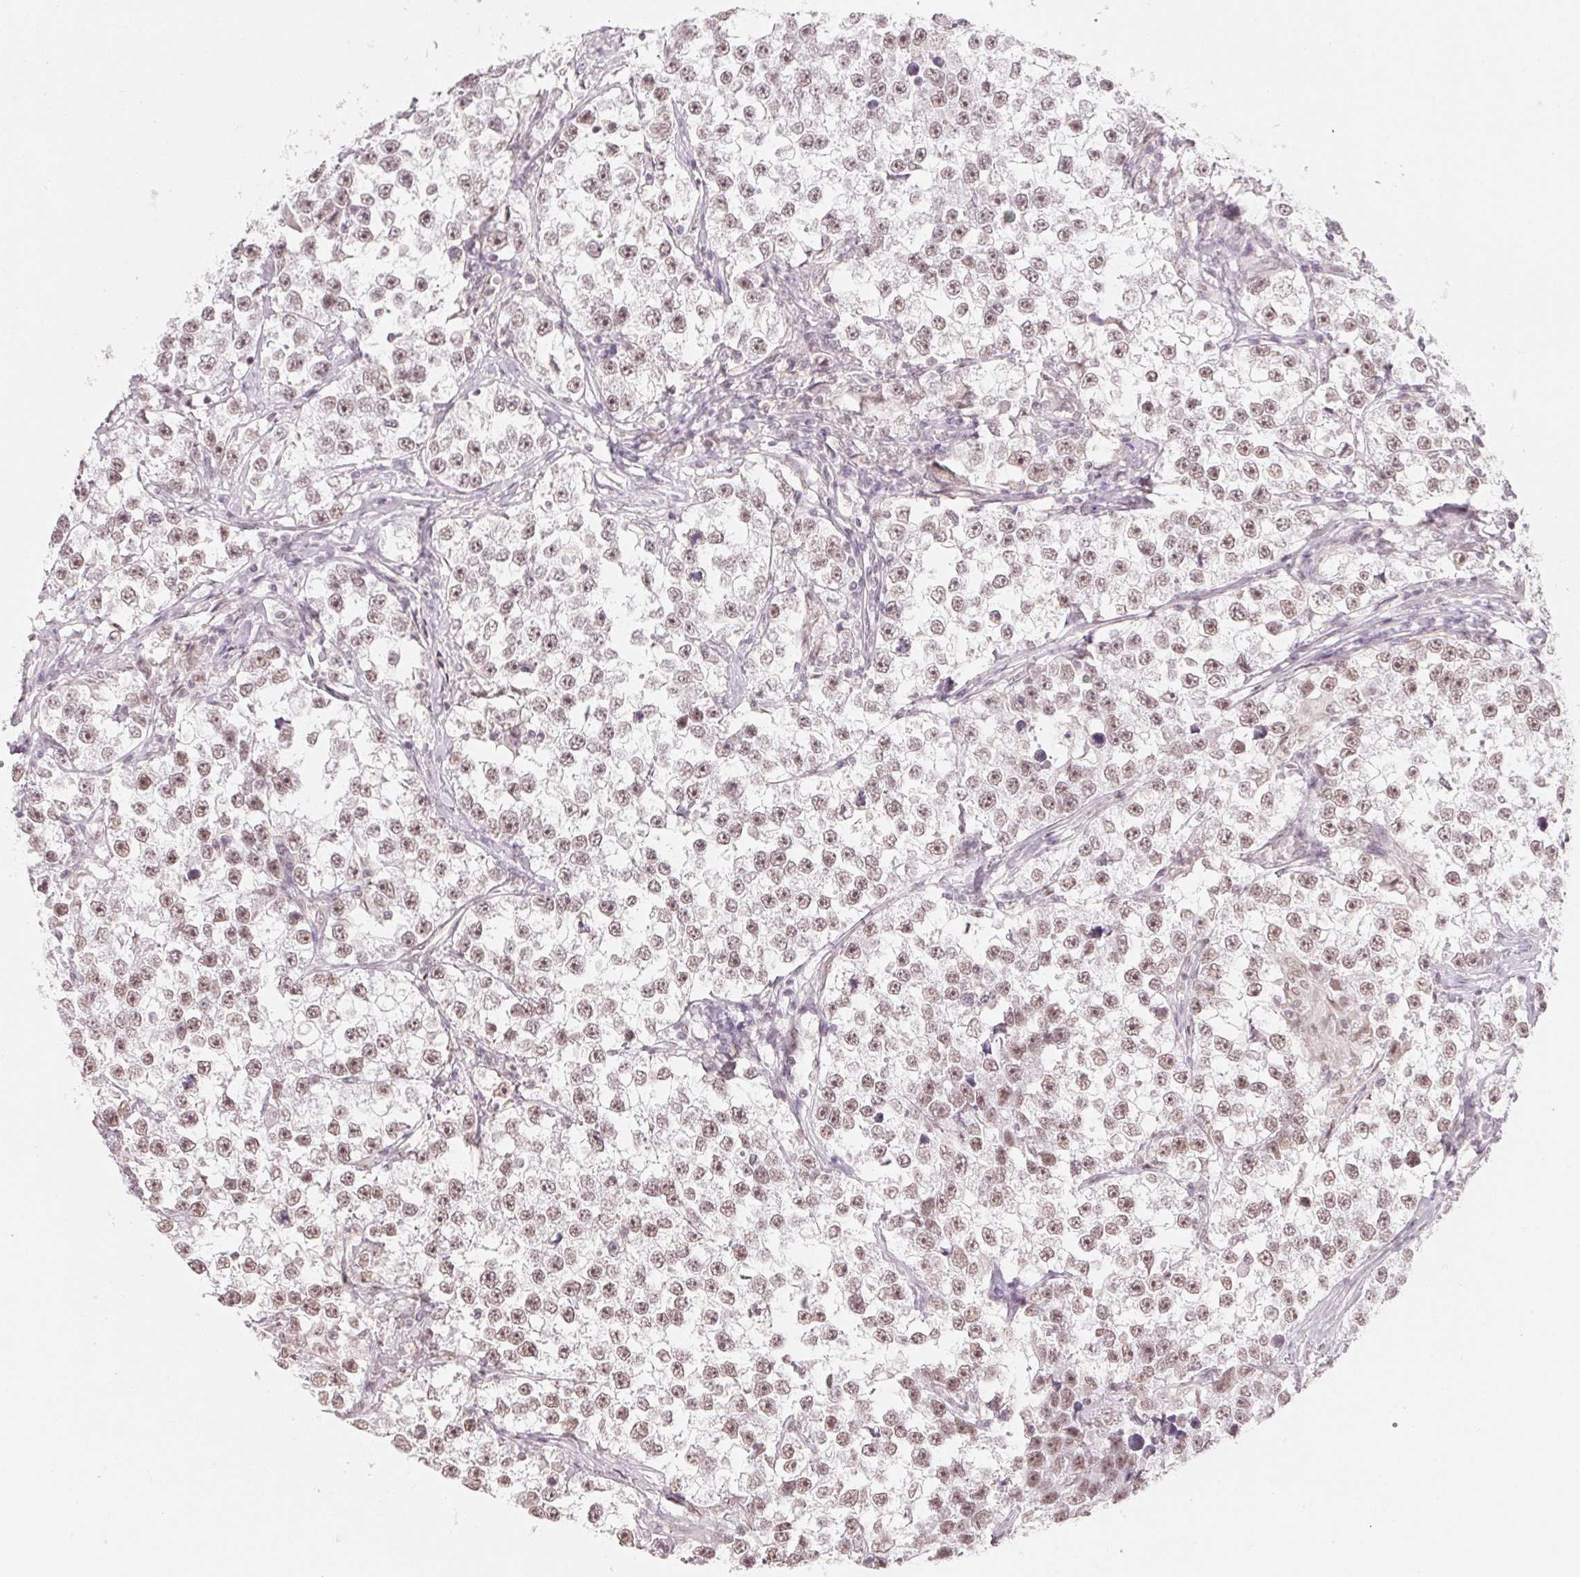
{"staining": {"intensity": "moderate", "quantity": ">75%", "location": "nuclear"}, "tissue": "testis cancer", "cell_type": "Tumor cells", "image_type": "cancer", "snomed": [{"axis": "morphology", "description": "Seminoma, NOS"}, {"axis": "topography", "description": "Testis"}], "caption": "Immunohistochemical staining of human testis seminoma exhibits medium levels of moderate nuclear positivity in approximately >75% of tumor cells.", "gene": "NXF3", "patient": {"sex": "male", "age": 46}}